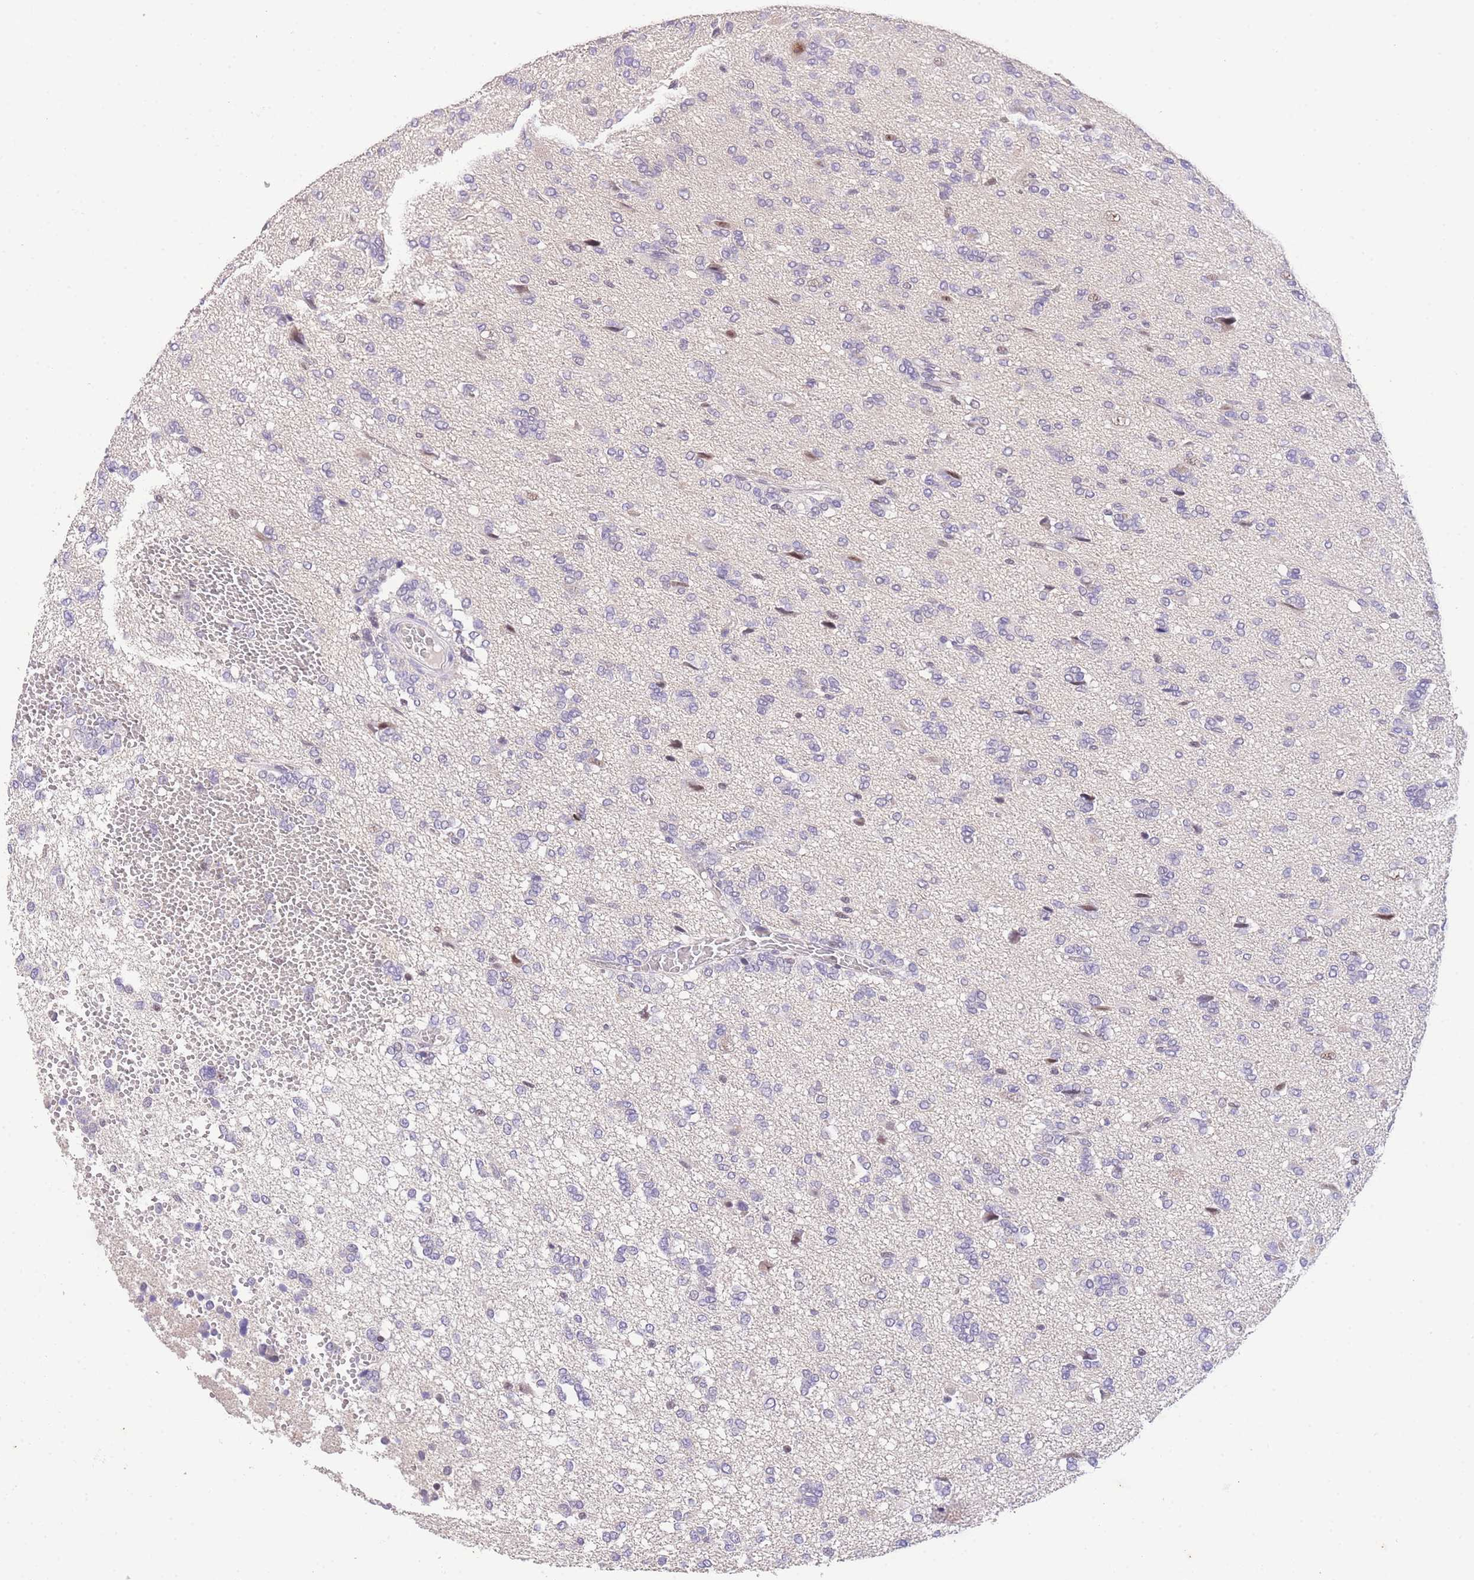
{"staining": {"intensity": "negative", "quantity": "none", "location": "none"}, "tissue": "glioma", "cell_type": "Tumor cells", "image_type": "cancer", "snomed": [{"axis": "morphology", "description": "Glioma, malignant, High grade"}, {"axis": "topography", "description": "Brain"}], "caption": "High magnification brightfield microscopy of glioma stained with DAB (3,3'-diaminobenzidine) (brown) and counterstained with hematoxylin (blue): tumor cells show no significant staining.", "gene": "SLC35F2", "patient": {"sex": "female", "age": 59}}